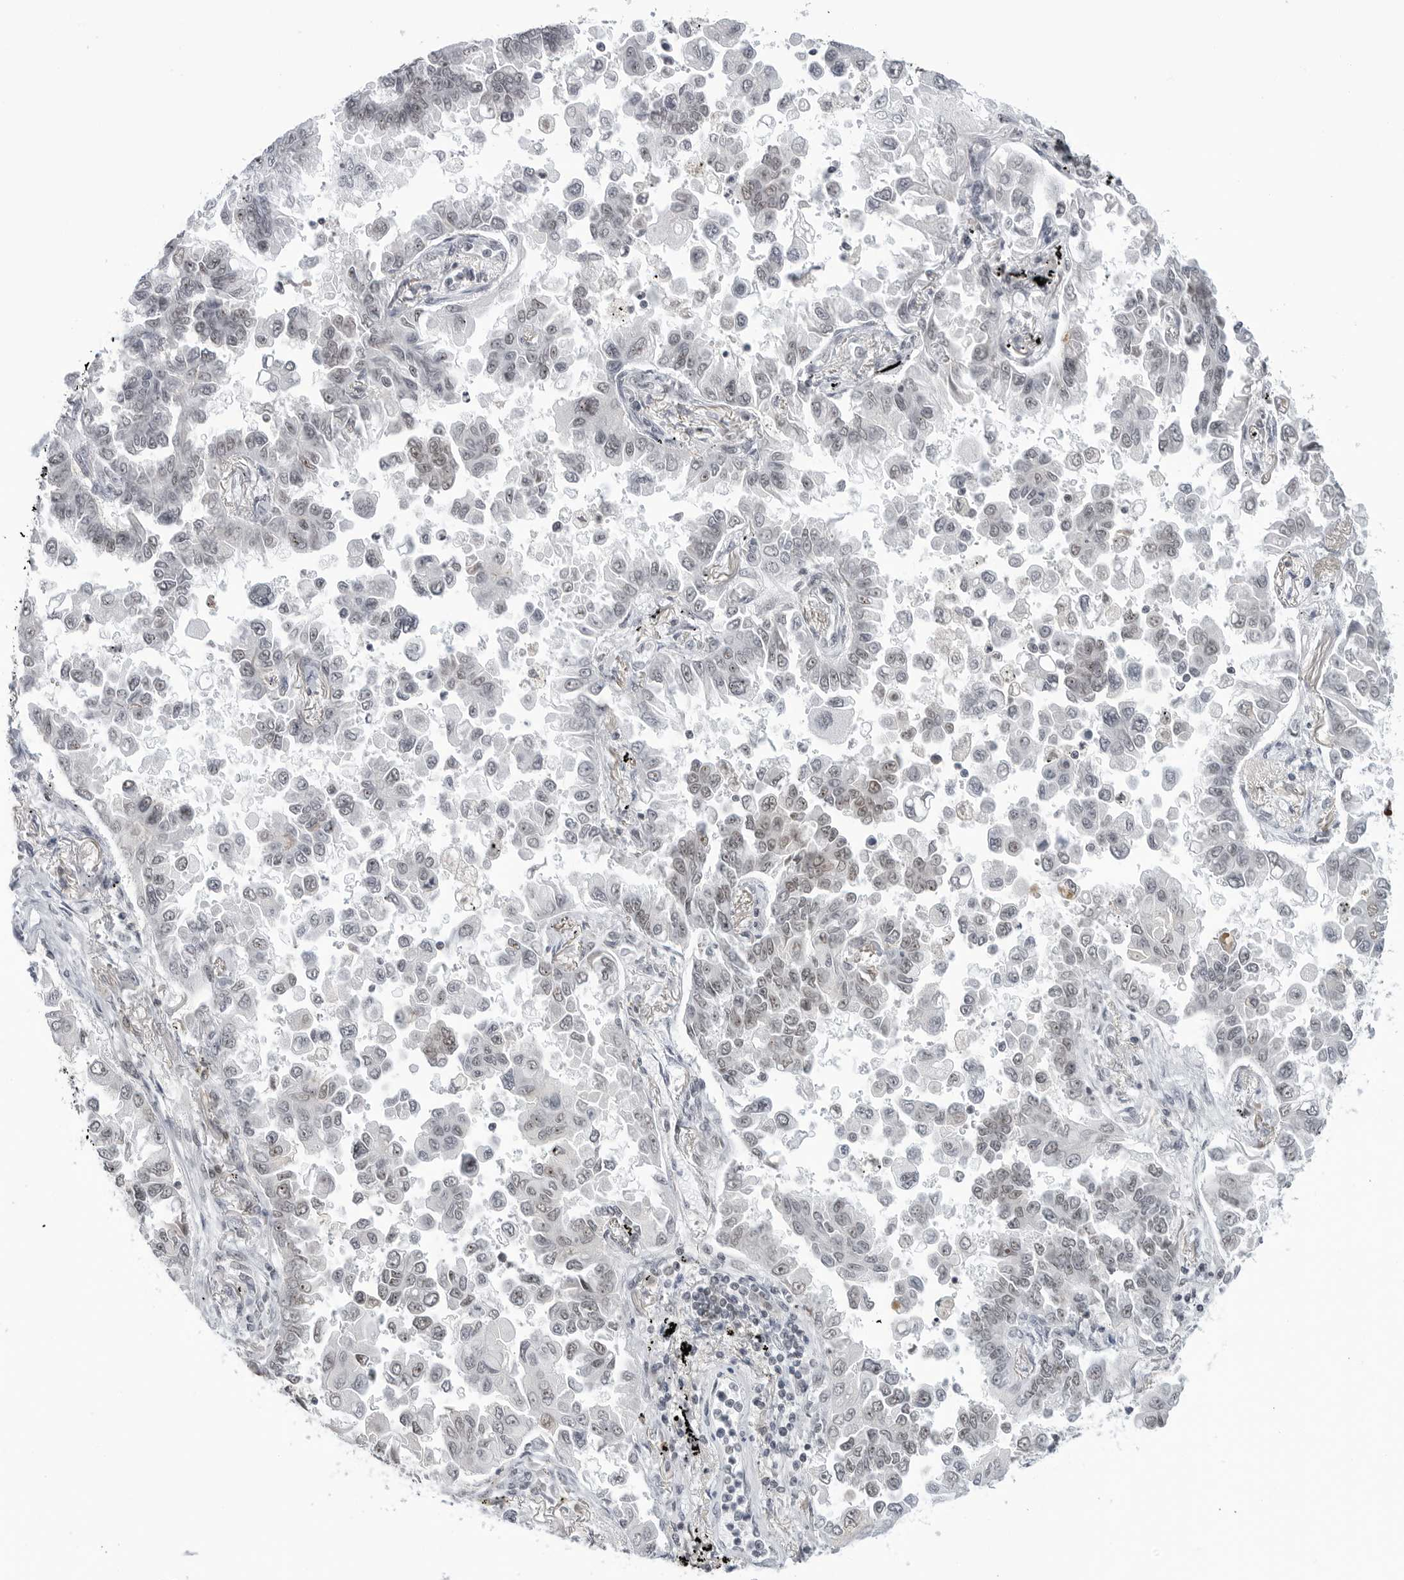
{"staining": {"intensity": "negative", "quantity": "none", "location": "none"}, "tissue": "lung cancer", "cell_type": "Tumor cells", "image_type": "cancer", "snomed": [{"axis": "morphology", "description": "Adenocarcinoma, NOS"}, {"axis": "topography", "description": "Lung"}], "caption": "Tumor cells are negative for protein expression in human lung cancer (adenocarcinoma). The staining is performed using DAB brown chromogen with nuclei counter-stained in using hematoxylin.", "gene": "WRAP53", "patient": {"sex": "female", "age": 67}}